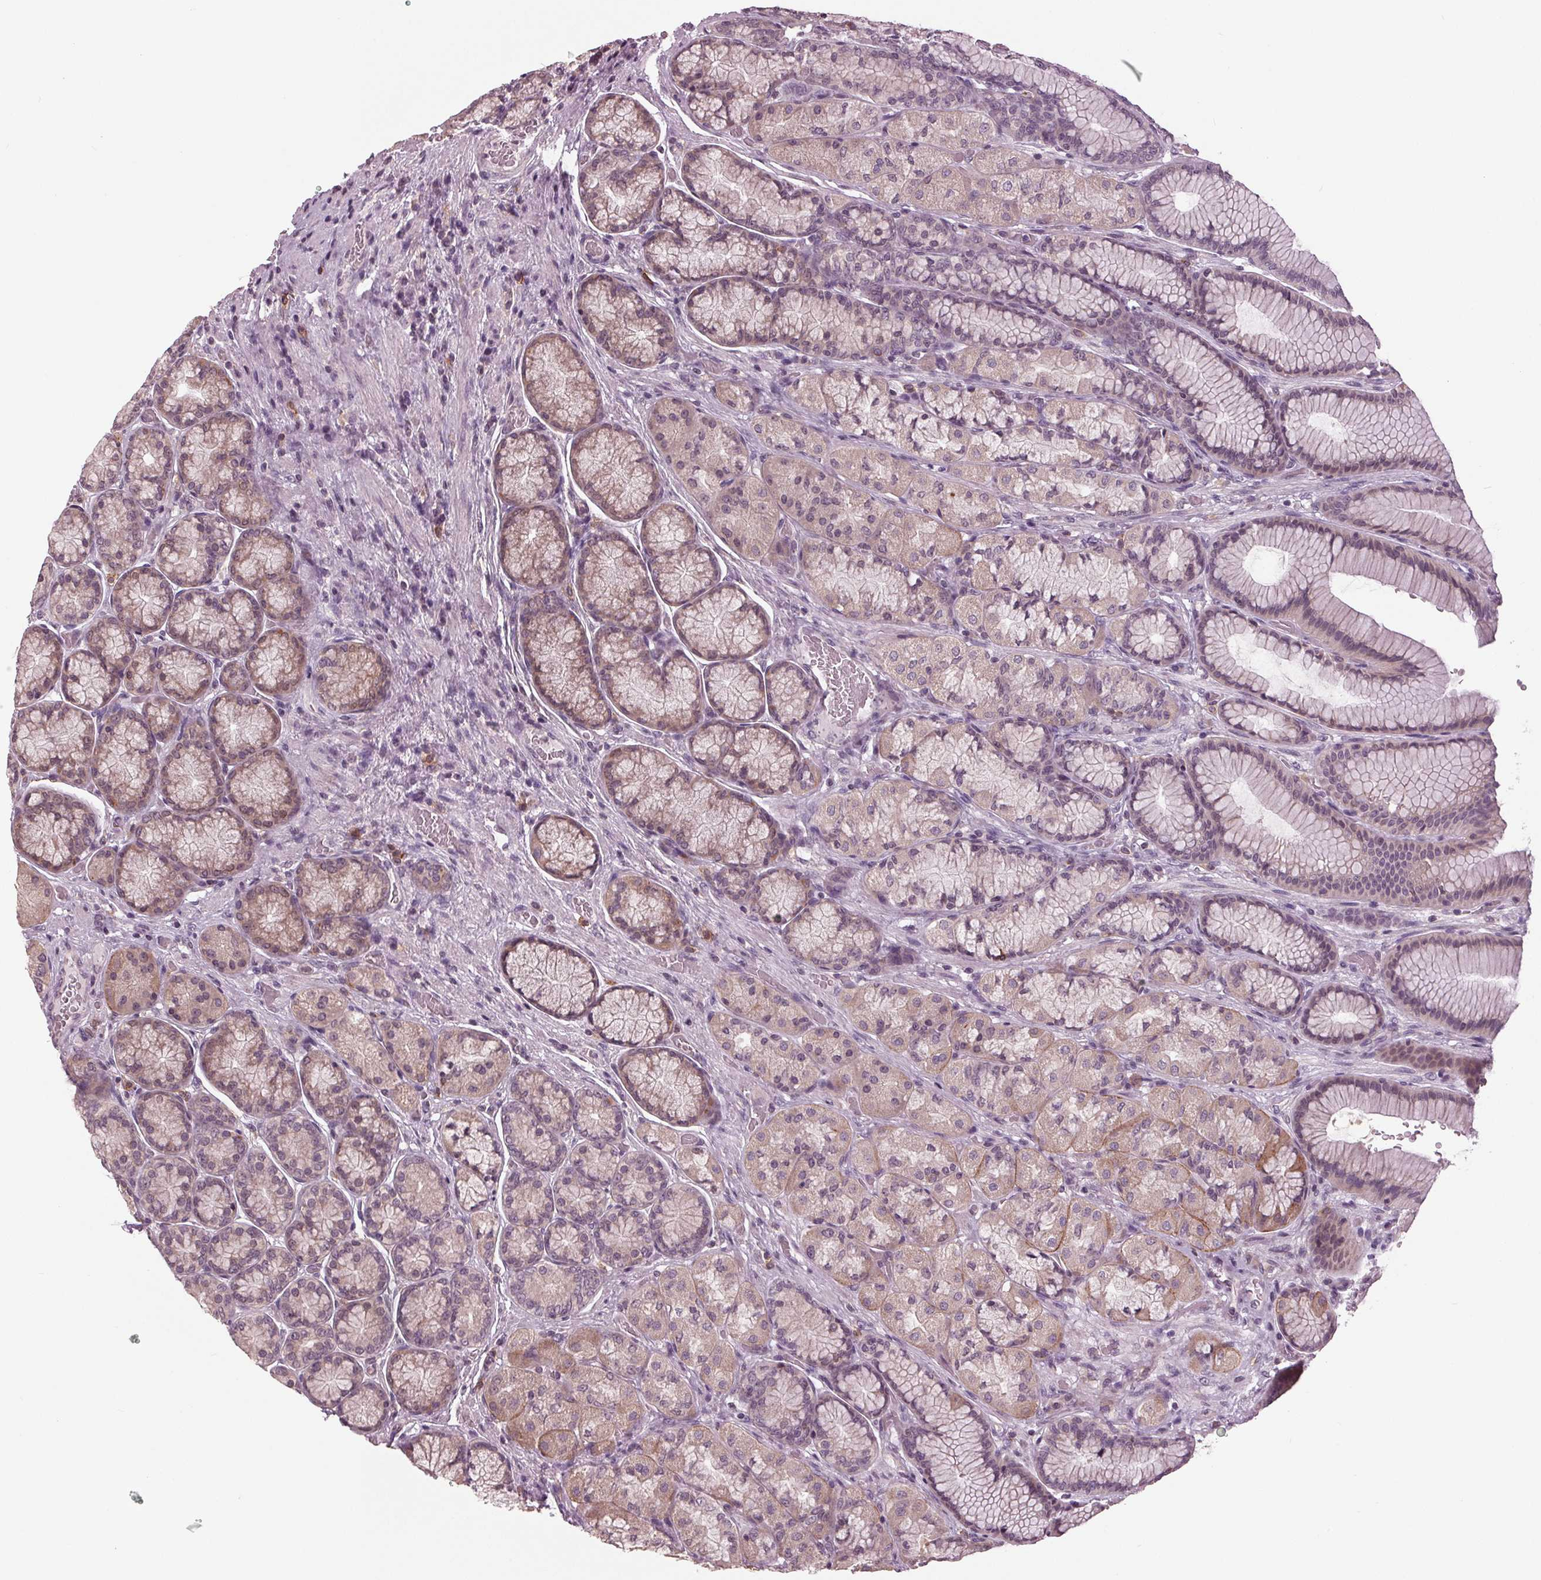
{"staining": {"intensity": "weak", "quantity": "<25%", "location": "cytoplasmic/membranous"}, "tissue": "stomach", "cell_type": "Glandular cells", "image_type": "normal", "snomed": [{"axis": "morphology", "description": "Normal tissue, NOS"}, {"axis": "morphology", "description": "Adenocarcinoma, NOS"}, {"axis": "morphology", "description": "Adenocarcinoma, High grade"}, {"axis": "topography", "description": "Stomach, upper"}, {"axis": "topography", "description": "Stomach"}], "caption": "This micrograph is of normal stomach stained with IHC to label a protein in brown with the nuclei are counter-stained blue. There is no staining in glandular cells.", "gene": "SIGLEC6", "patient": {"sex": "female", "age": 65}}